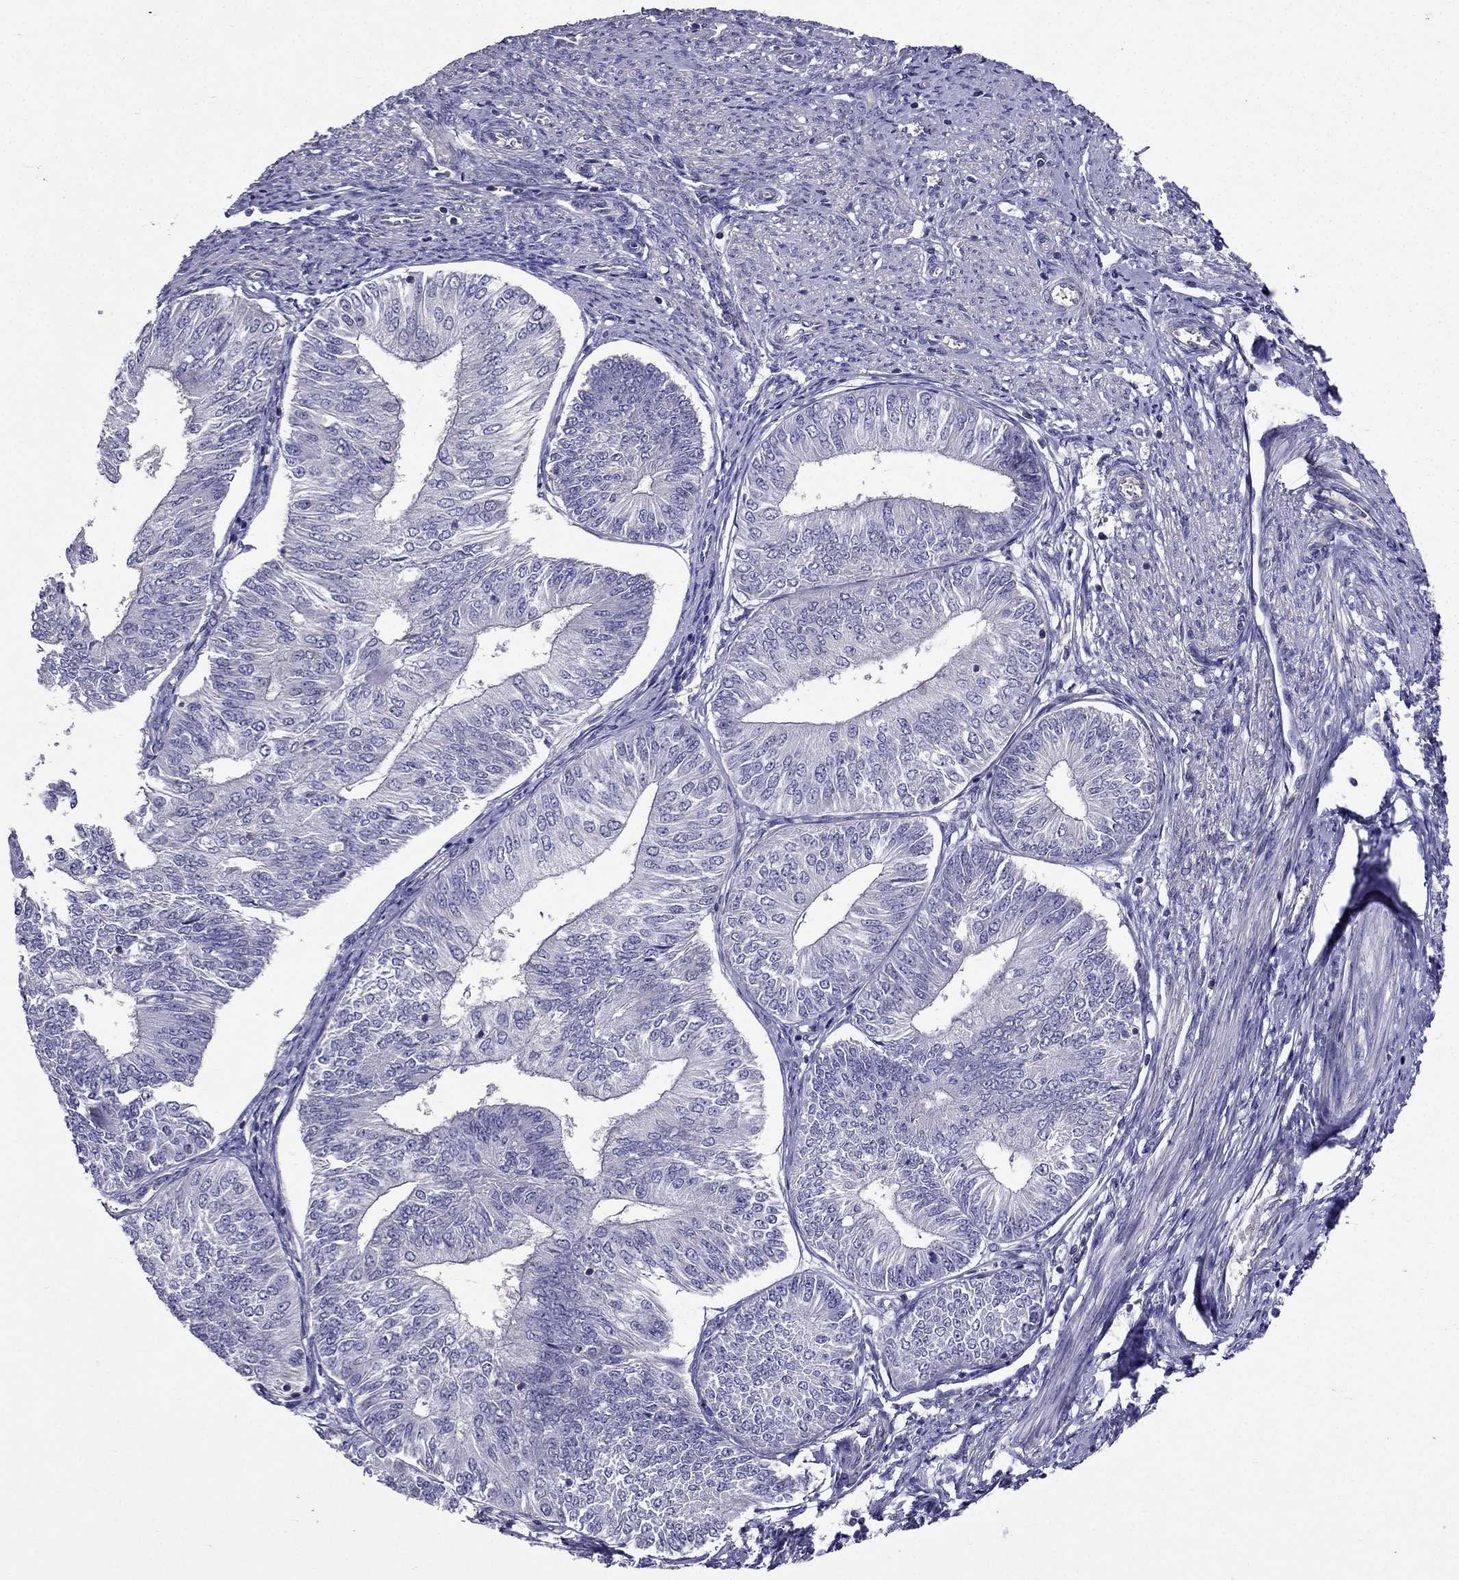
{"staining": {"intensity": "negative", "quantity": "none", "location": "none"}, "tissue": "endometrial cancer", "cell_type": "Tumor cells", "image_type": "cancer", "snomed": [{"axis": "morphology", "description": "Adenocarcinoma, NOS"}, {"axis": "topography", "description": "Endometrium"}], "caption": "DAB (3,3'-diaminobenzidine) immunohistochemical staining of human endometrial cancer (adenocarcinoma) exhibits no significant positivity in tumor cells.", "gene": "AAK1", "patient": {"sex": "female", "age": 58}}